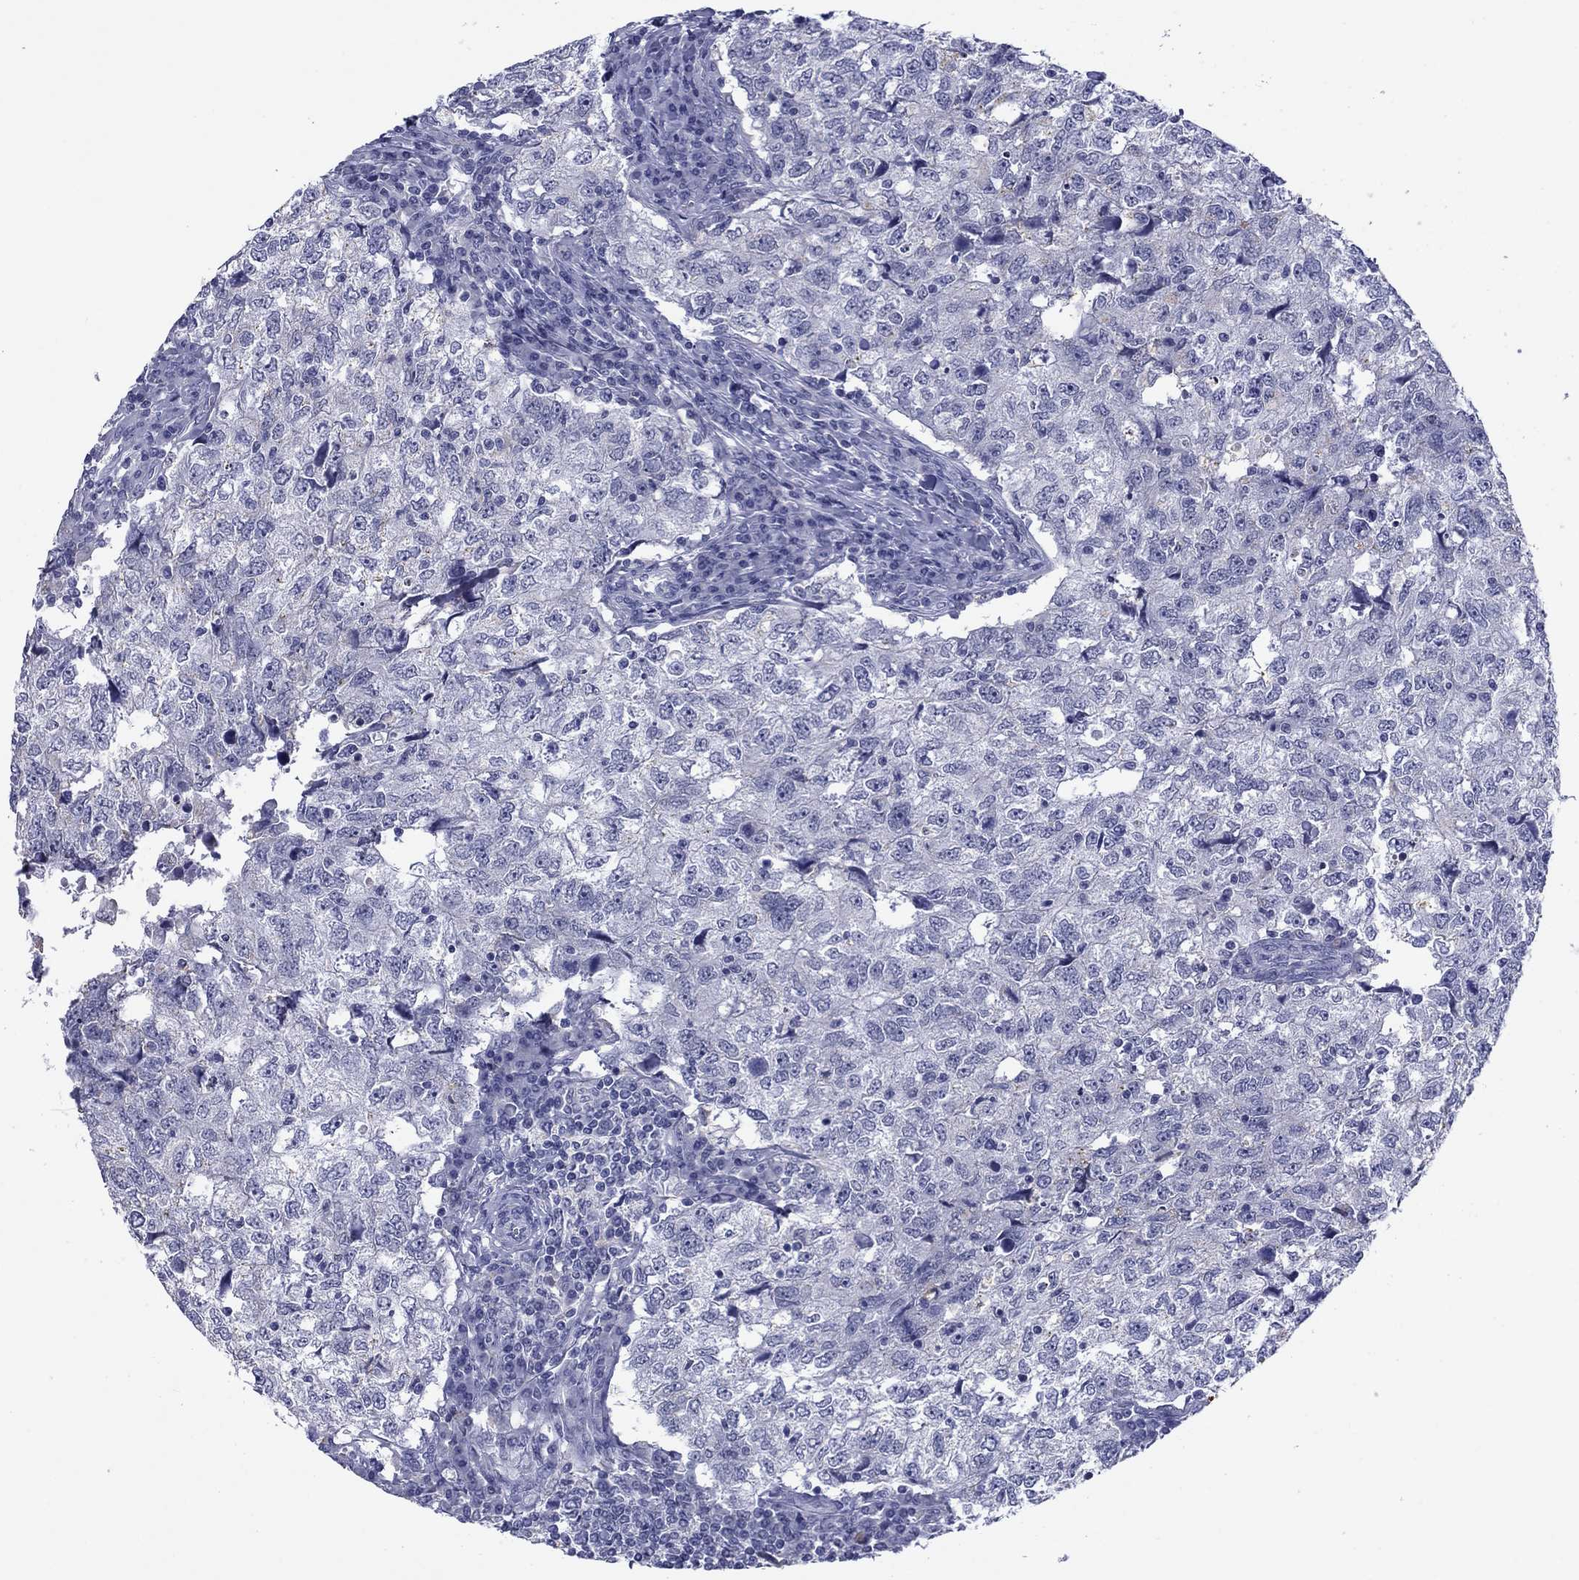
{"staining": {"intensity": "negative", "quantity": "none", "location": "none"}, "tissue": "breast cancer", "cell_type": "Tumor cells", "image_type": "cancer", "snomed": [{"axis": "morphology", "description": "Duct carcinoma"}, {"axis": "topography", "description": "Breast"}], "caption": "DAB (3,3'-diaminobenzidine) immunohistochemical staining of human infiltrating ductal carcinoma (breast) shows no significant expression in tumor cells.", "gene": "TCFL5", "patient": {"sex": "female", "age": 30}}